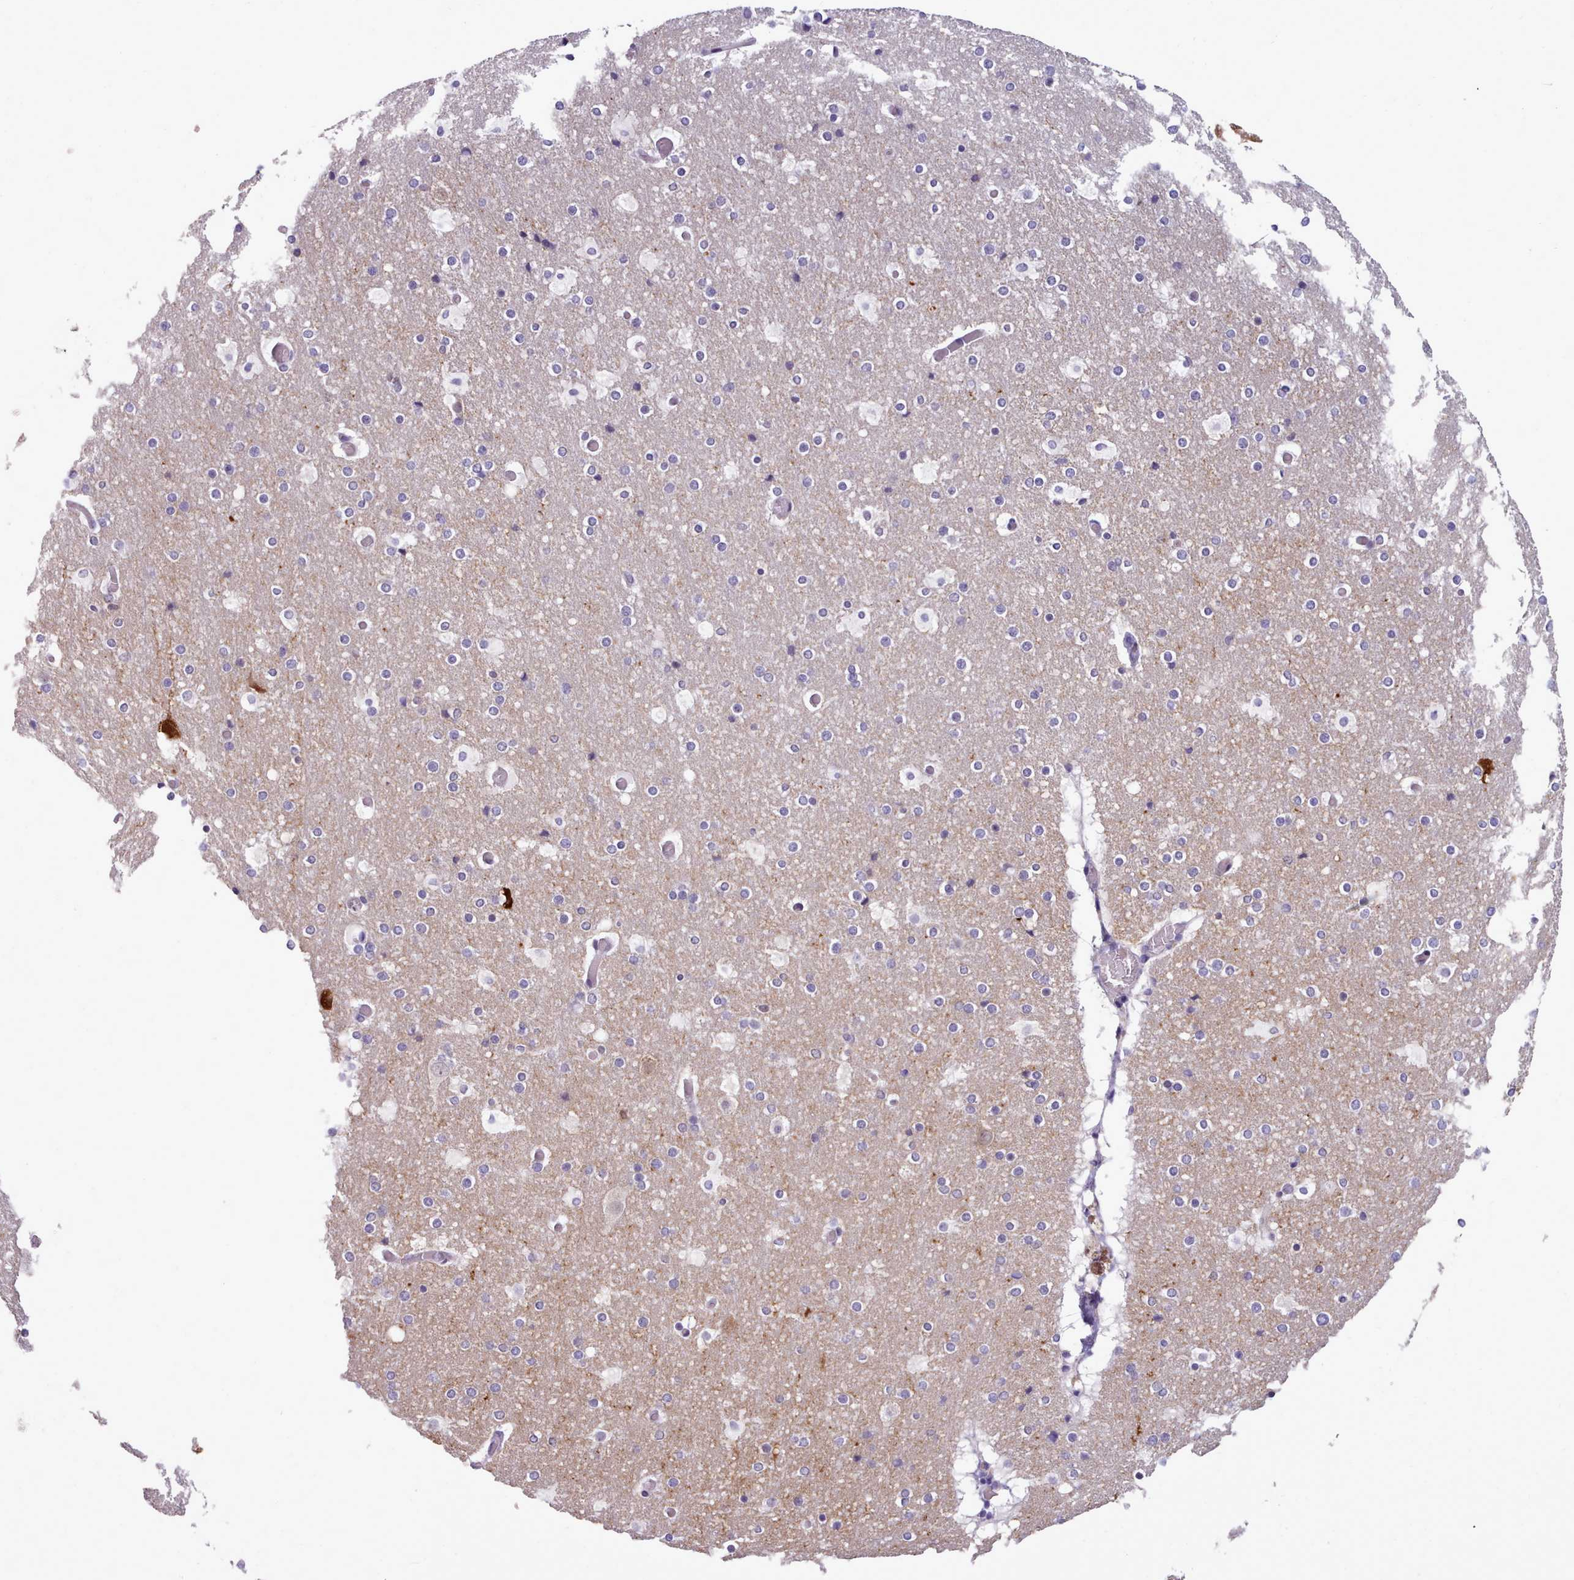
{"staining": {"intensity": "negative", "quantity": "none", "location": "none"}, "tissue": "cerebral cortex", "cell_type": "Endothelial cells", "image_type": "normal", "snomed": [{"axis": "morphology", "description": "Normal tissue, NOS"}, {"axis": "topography", "description": "Cerebral cortex"}], "caption": "Immunohistochemistry image of unremarkable cerebral cortex stained for a protein (brown), which shows no positivity in endothelial cells. (Brightfield microscopy of DAB immunohistochemistry at high magnification).", "gene": "KCTD16", "patient": {"sex": "male", "age": 57}}